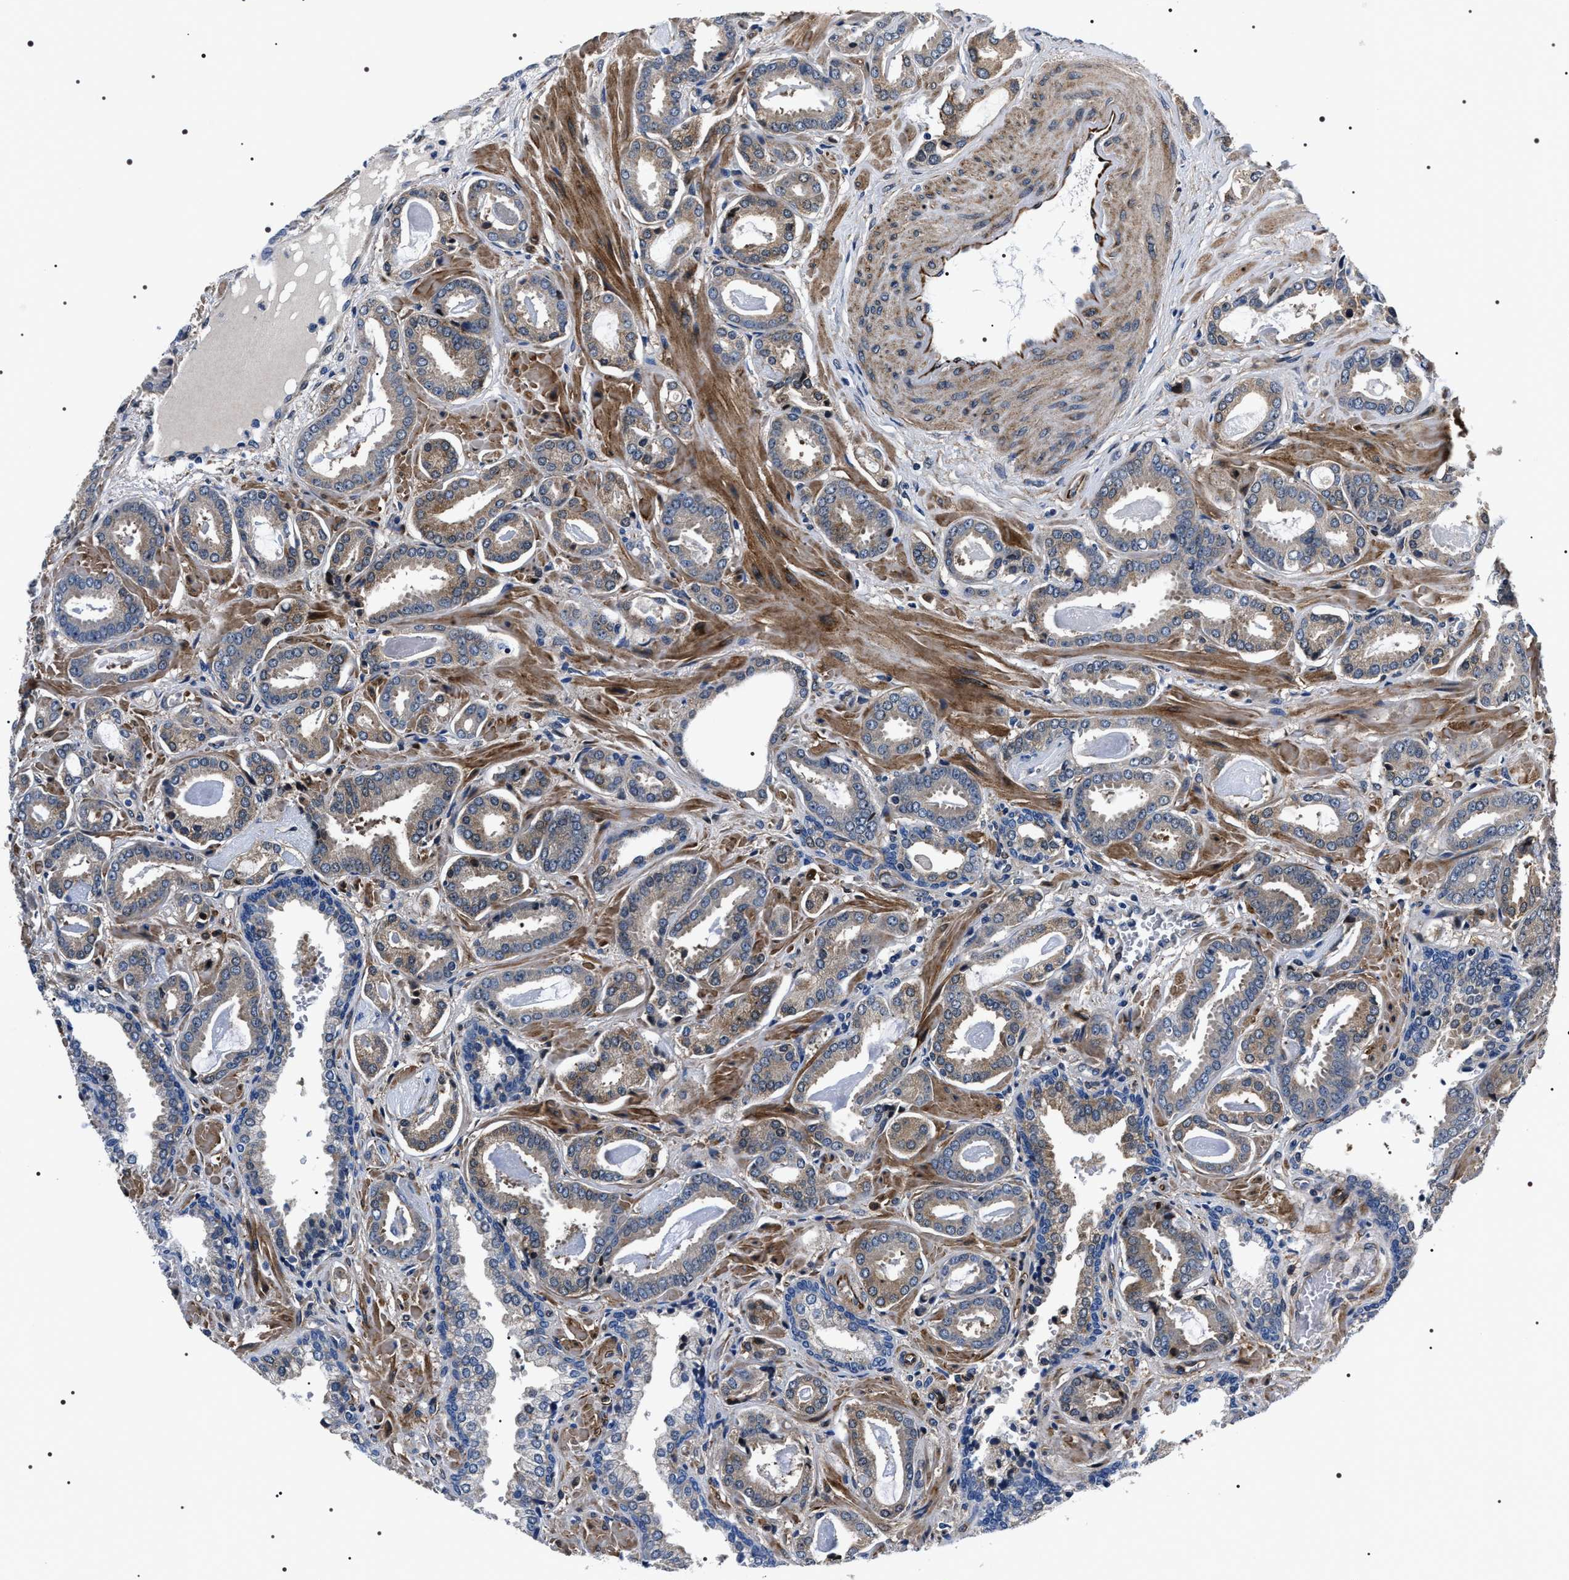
{"staining": {"intensity": "weak", "quantity": ">75%", "location": "cytoplasmic/membranous"}, "tissue": "prostate cancer", "cell_type": "Tumor cells", "image_type": "cancer", "snomed": [{"axis": "morphology", "description": "Adenocarcinoma, Low grade"}, {"axis": "topography", "description": "Prostate"}], "caption": "Tumor cells reveal low levels of weak cytoplasmic/membranous staining in about >75% of cells in prostate cancer.", "gene": "BAG2", "patient": {"sex": "male", "age": 53}}